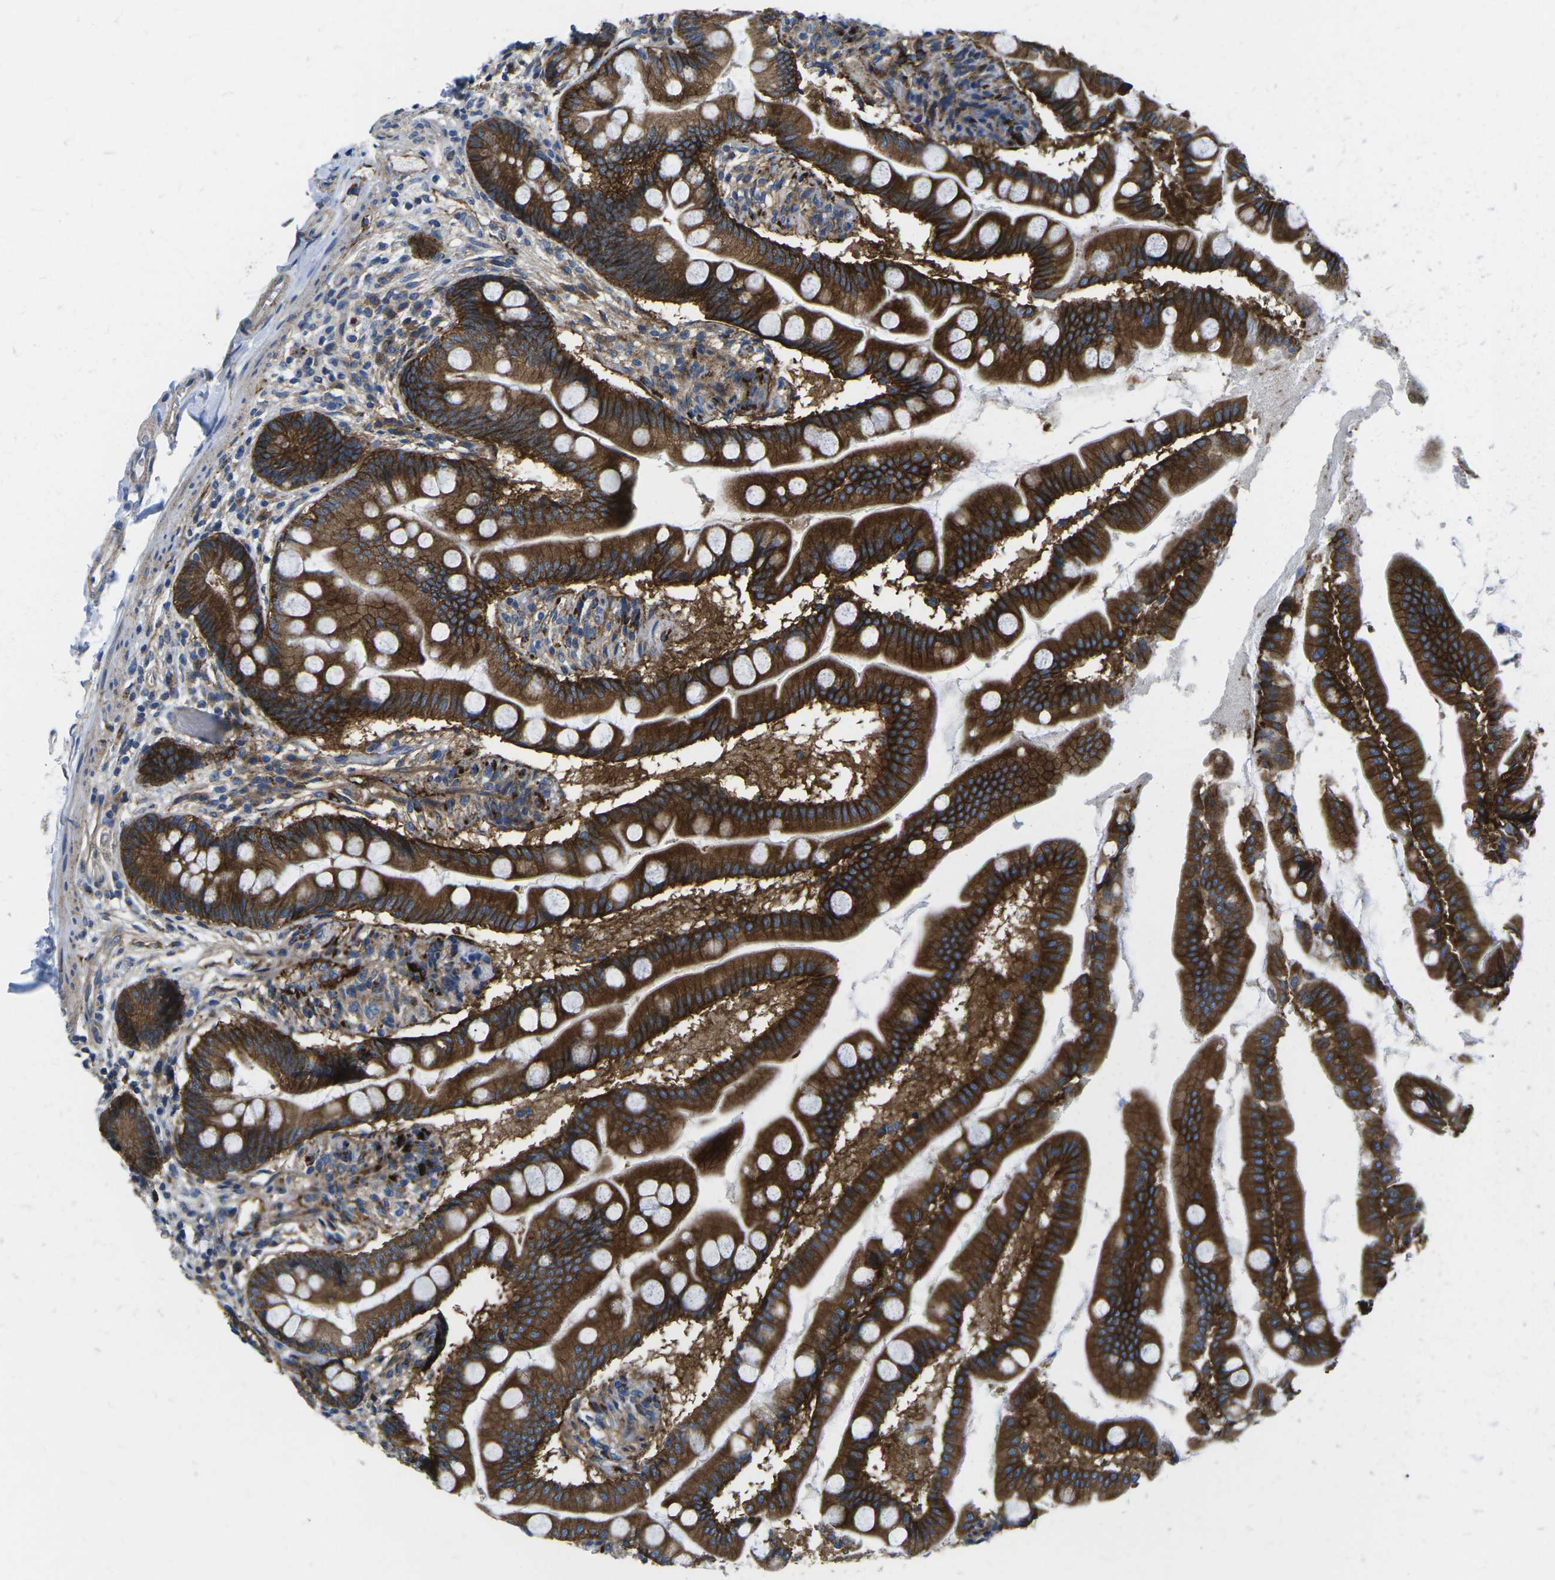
{"staining": {"intensity": "strong", "quantity": ">75%", "location": "cytoplasmic/membranous"}, "tissue": "small intestine", "cell_type": "Glandular cells", "image_type": "normal", "snomed": [{"axis": "morphology", "description": "Normal tissue, NOS"}, {"axis": "topography", "description": "Small intestine"}], "caption": "DAB immunohistochemical staining of unremarkable small intestine shows strong cytoplasmic/membranous protein staining in about >75% of glandular cells.", "gene": "DLG1", "patient": {"sex": "female", "age": 56}}